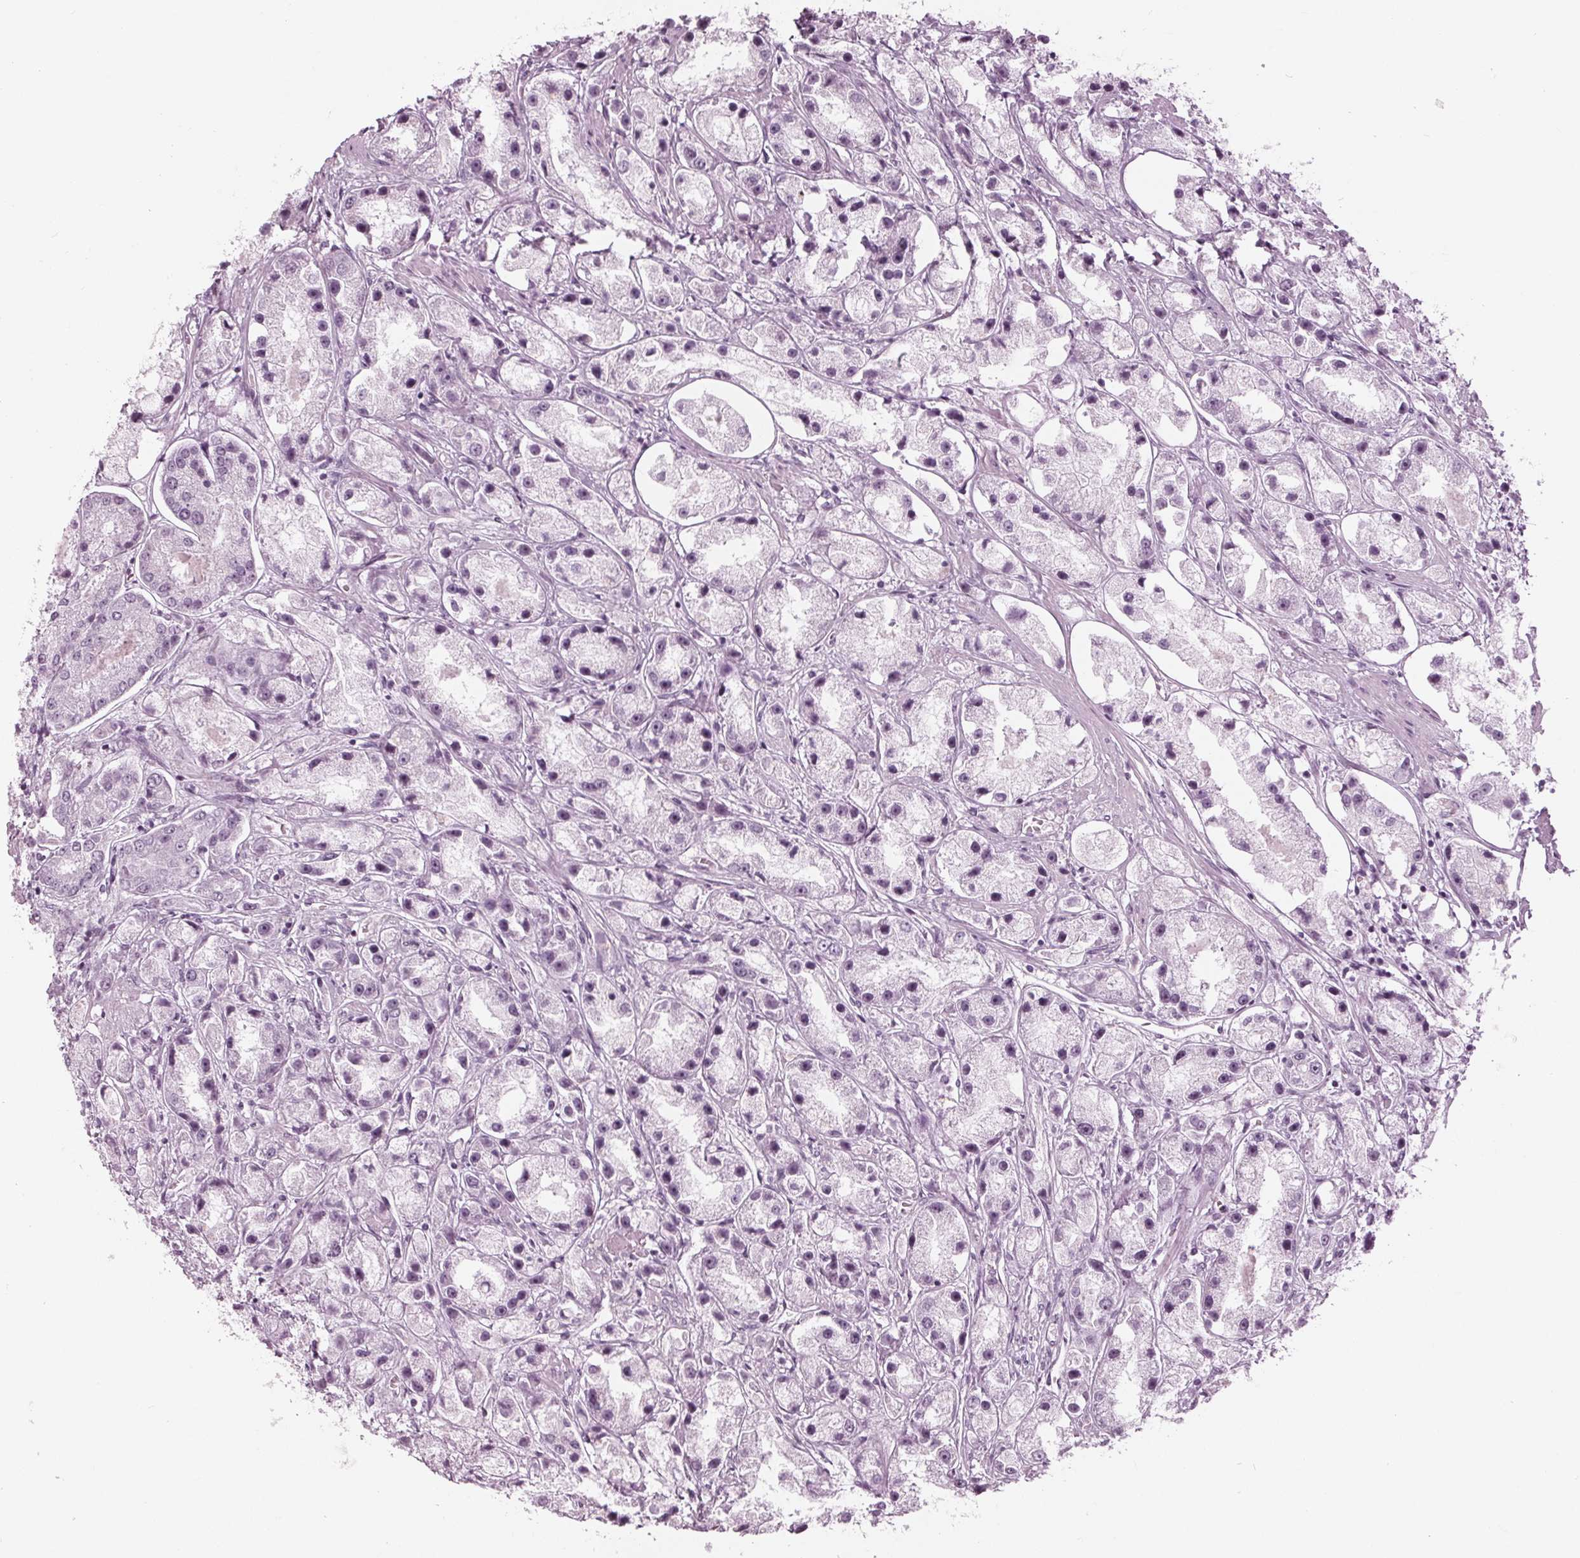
{"staining": {"intensity": "negative", "quantity": "none", "location": "none"}, "tissue": "prostate cancer", "cell_type": "Tumor cells", "image_type": "cancer", "snomed": [{"axis": "morphology", "description": "Adenocarcinoma, High grade"}, {"axis": "topography", "description": "Prostate"}], "caption": "Immunohistochemistry image of neoplastic tissue: prostate high-grade adenocarcinoma stained with DAB (3,3'-diaminobenzidine) shows no significant protein expression in tumor cells.", "gene": "KRT28", "patient": {"sex": "male", "age": 67}}